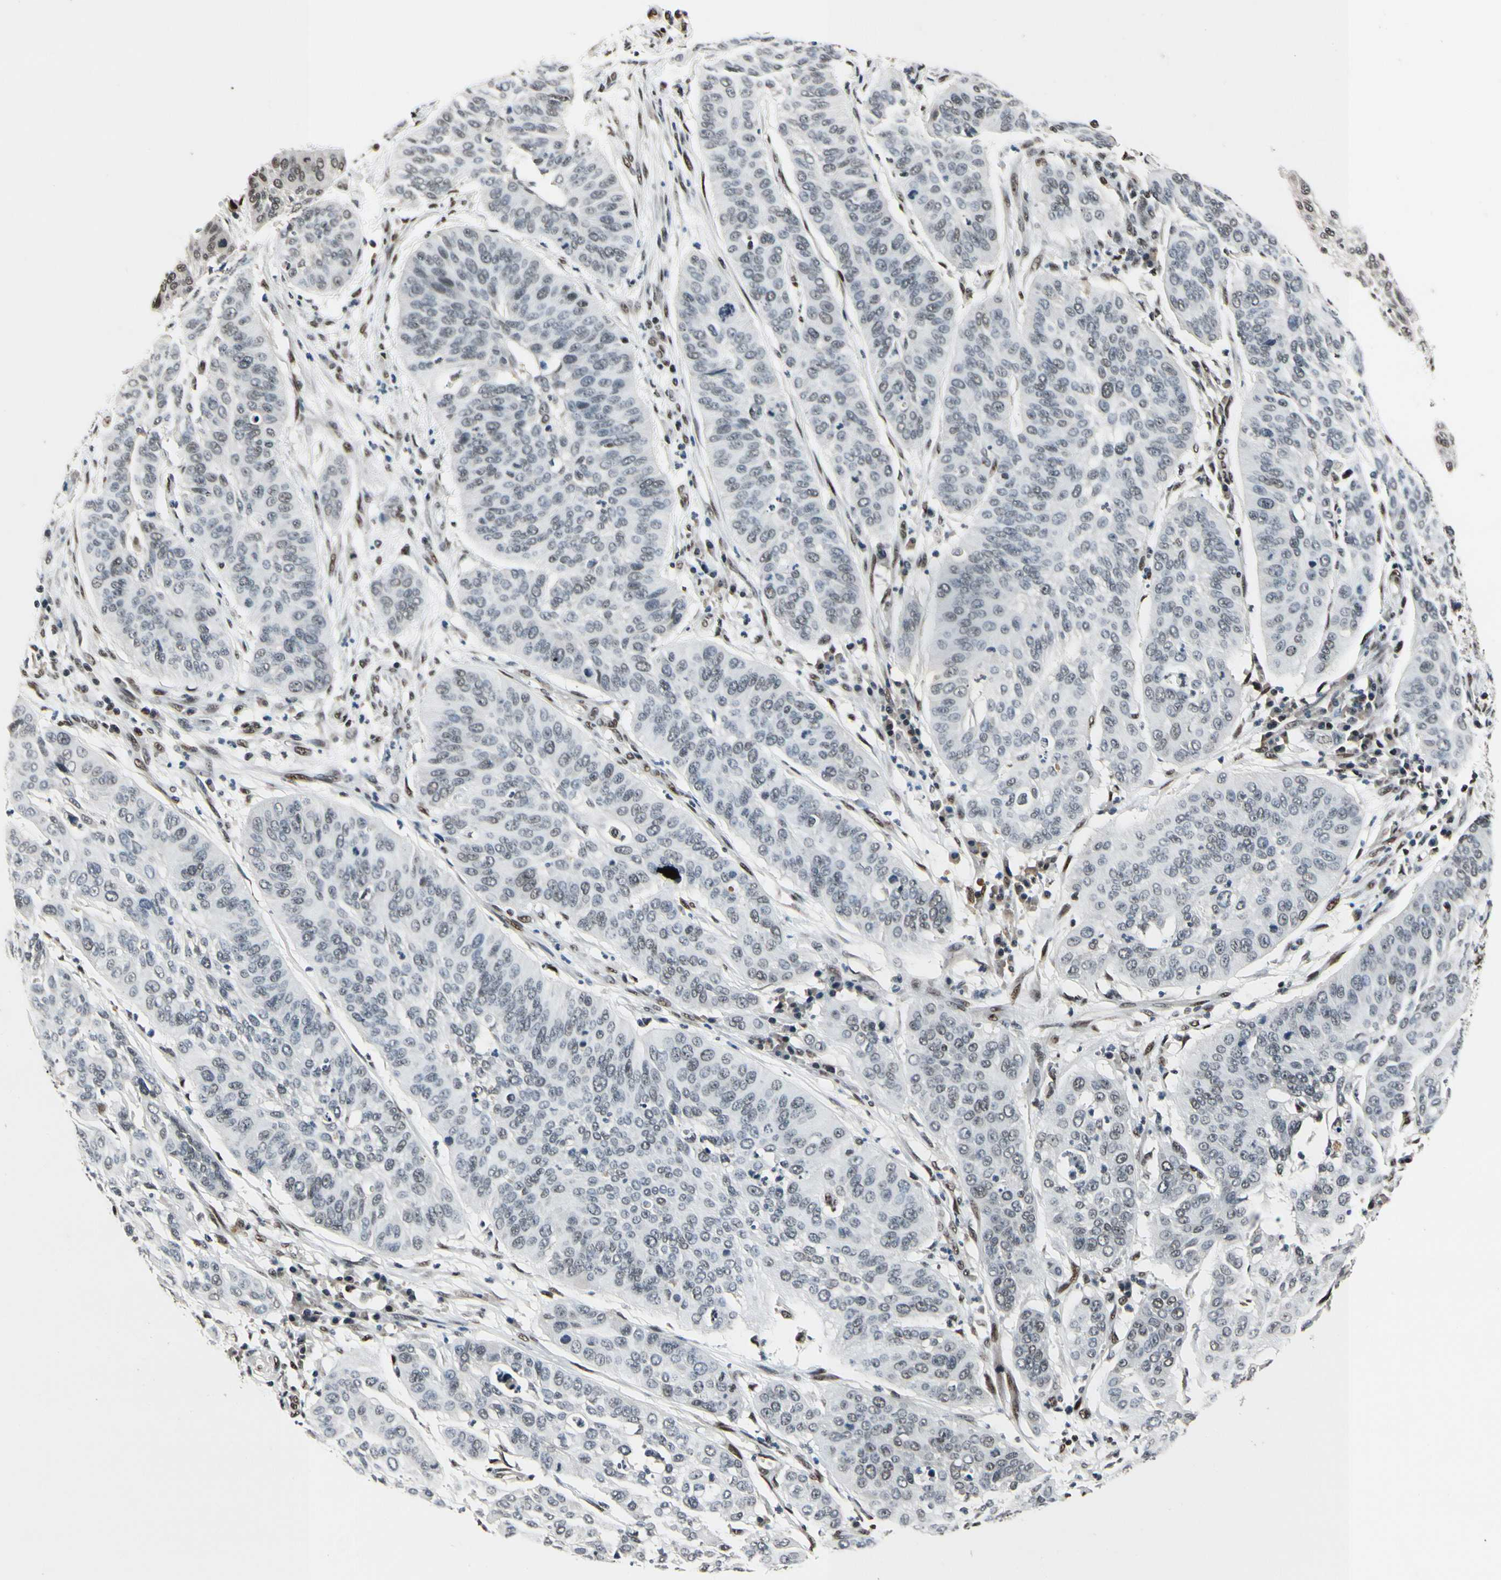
{"staining": {"intensity": "weak", "quantity": "<25%", "location": "nuclear"}, "tissue": "cervical cancer", "cell_type": "Tumor cells", "image_type": "cancer", "snomed": [{"axis": "morphology", "description": "Squamous cell carcinoma, NOS"}, {"axis": "topography", "description": "Cervix"}], "caption": "This is an immunohistochemistry image of squamous cell carcinoma (cervical). There is no expression in tumor cells.", "gene": "RECQL", "patient": {"sex": "female", "age": 39}}